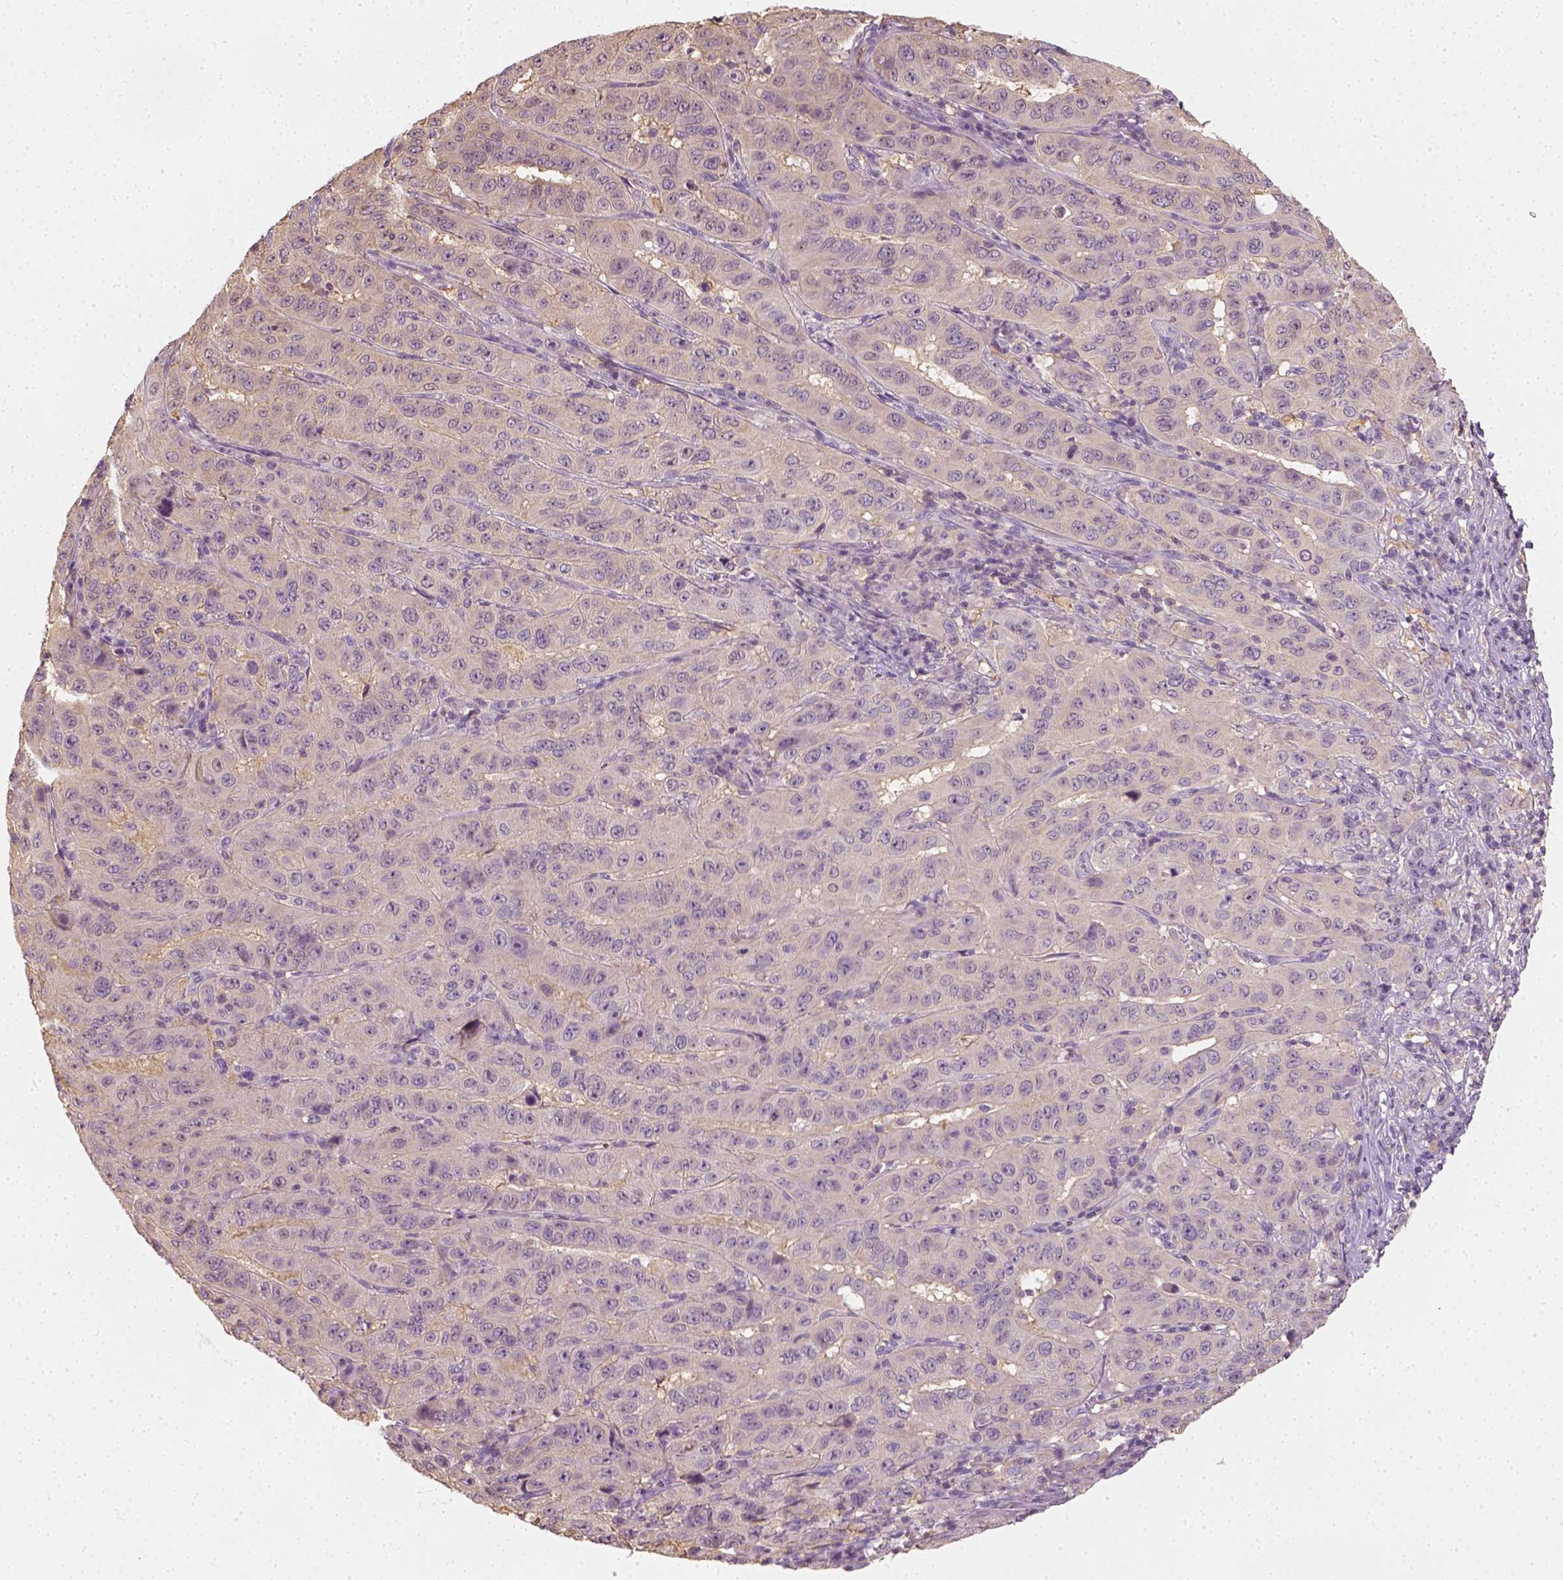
{"staining": {"intensity": "weak", "quantity": "<25%", "location": "cytoplasmic/membranous"}, "tissue": "pancreatic cancer", "cell_type": "Tumor cells", "image_type": "cancer", "snomed": [{"axis": "morphology", "description": "Adenocarcinoma, NOS"}, {"axis": "topography", "description": "Pancreas"}], "caption": "An immunohistochemistry micrograph of pancreatic cancer (adenocarcinoma) is shown. There is no staining in tumor cells of pancreatic cancer (adenocarcinoma).", "gene": "EPHB1", "patient": {"sex": "male", "age": 63}}